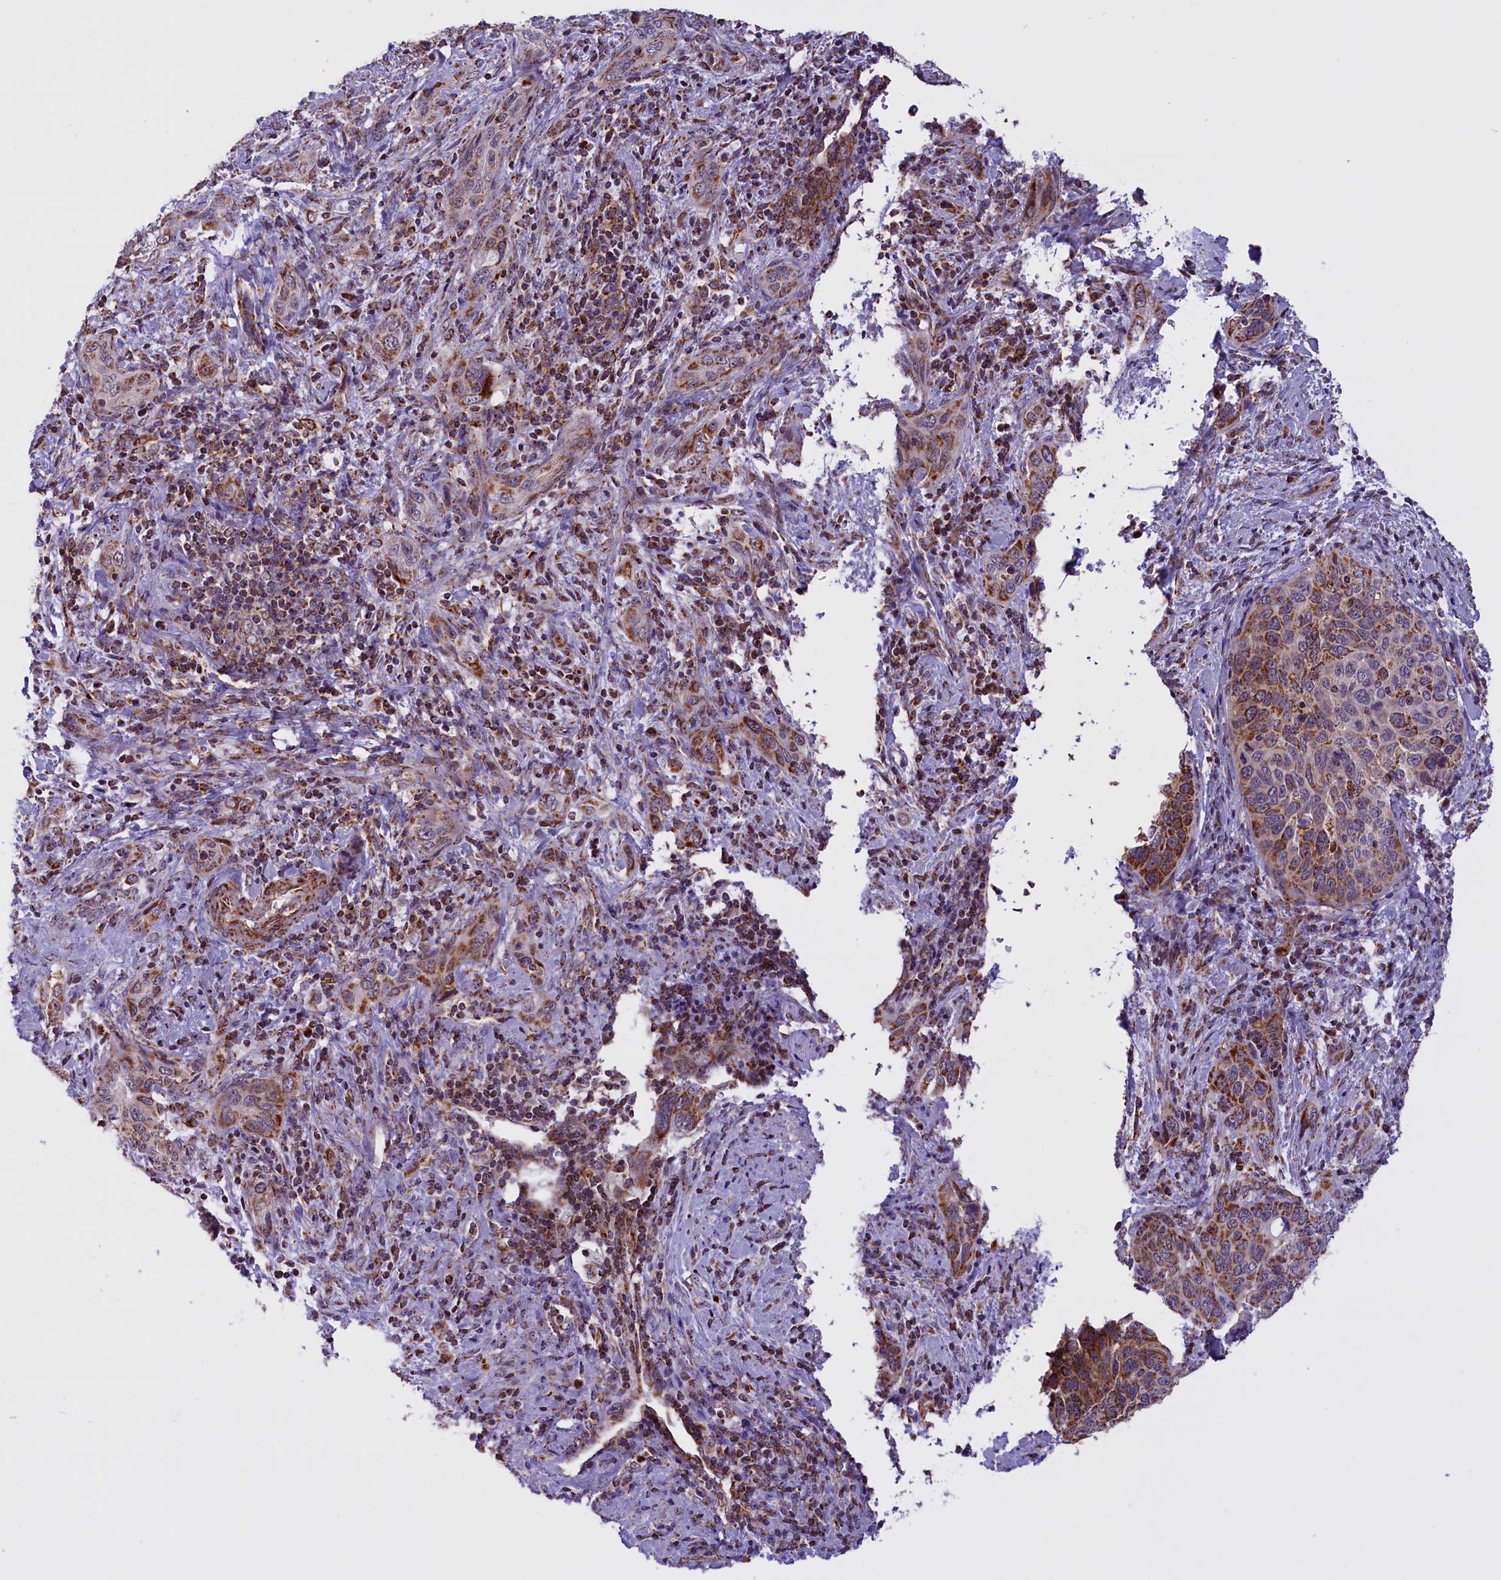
{"staining": {"intensity": "moderate", "quantity": "25%-75%", "location": "cytoplasmic/membranous"}, "tissue": "cervical cancer", "cell_type": "Tumor cells", "image_type": "cancer", "snomed": [{"axis": "morphology", "description": "Squamous cell carcinoma, NOS"}, {"axis": "topography", "description": "Cervix"}], "caption": "Immunohistochemical staining of squamous cell carcinoma (cervical) shows medium levels of moderate cytoplasmic/membranous protein staining in about 25%-75% of tumor cells. (Stains: DAB in brown, nuclei in blue, Microscopy: brightfield microscopy at high magnification).", "gene": "NDUFS5", "patient": {"sex": "female", "age": 60}}